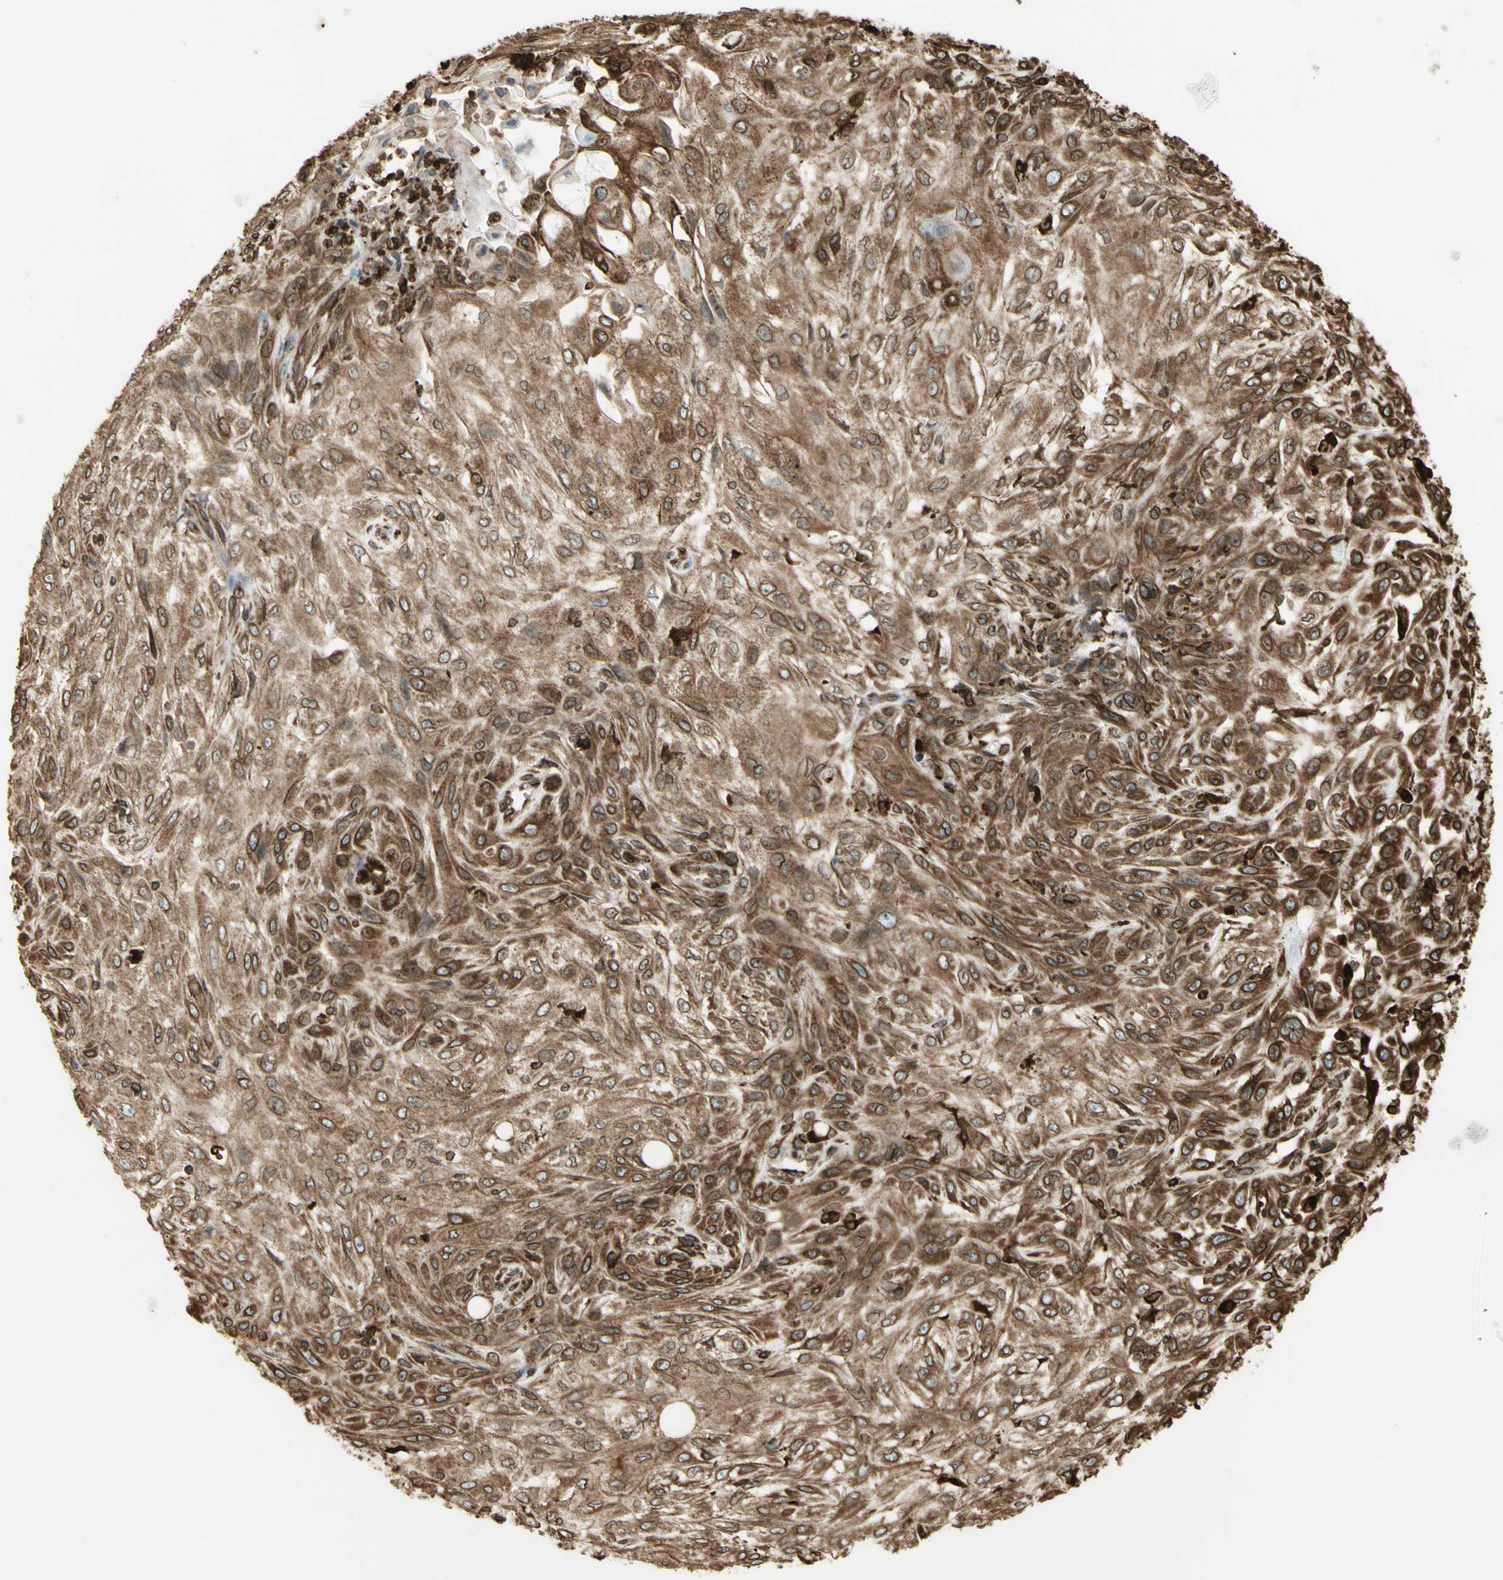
{"staining": {"intensity": "moderate", "quantity": ">75%", "location": "cytoplasmic/membranous"}, "tissue": "skin cancer", "cell_type": "Tumor cells", "image_type": "cancer", "snomed": [{"axis": "morphology", "description": "Squamous cell carcinoma, NOS"}, {"axis": "topography", "description": "Skin"}], "caption": "Skin cancer was stained to show a protein in brown. There is medium levels of moderate cytoplasmic/membranous staining in approximately >75% of tumor cells. (Brightfield microscopy of DAB IHC at high magnification).", "gene": "CANX", "patient": {"sex": "male", "age": 75}}